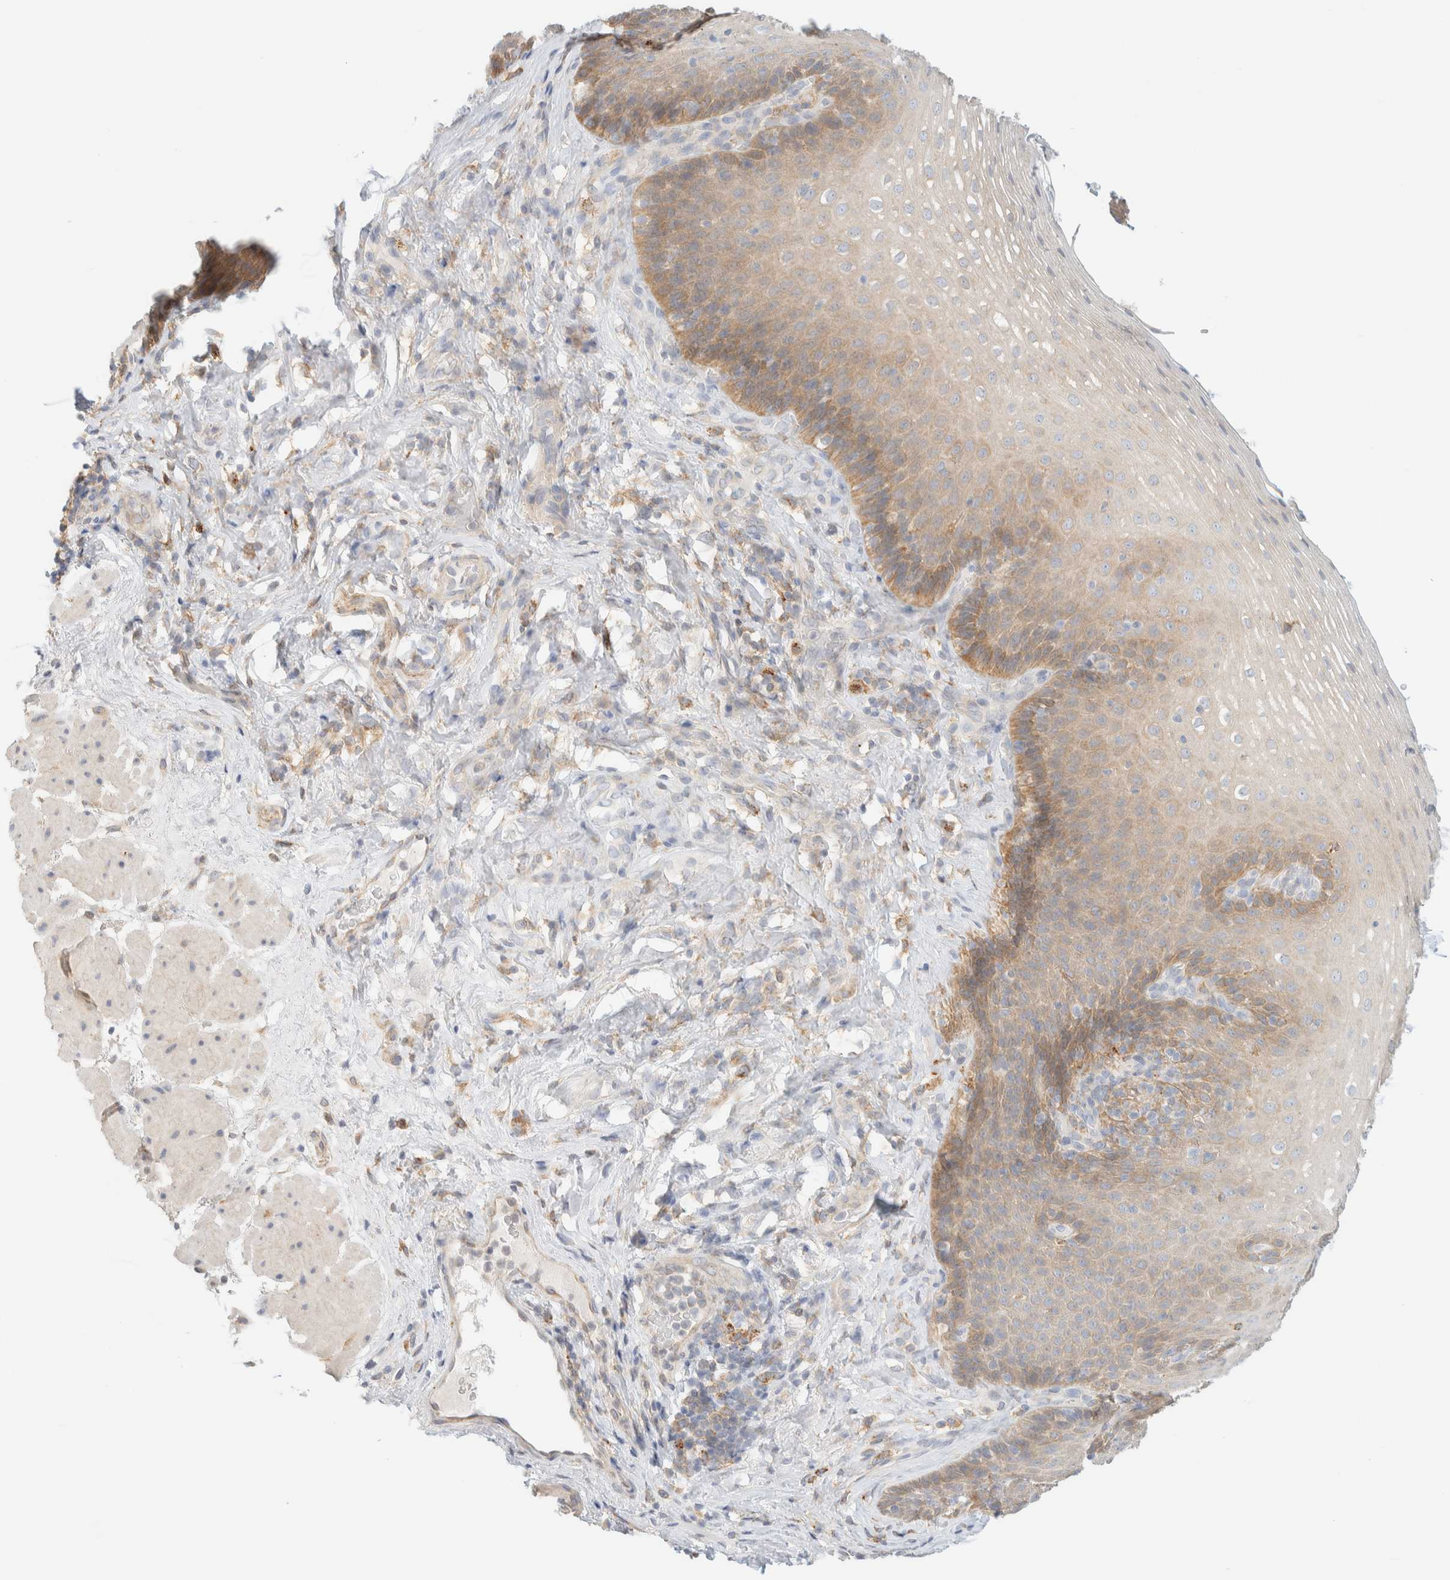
{"staining": {"intensity": "moderate", "quantity": "<25%", "location": "cytoplasmic/membranous"}, "tissue": "esophagus", "cell_type": "Squamous epithelial cells", "image_type": "normal", "snomed": [{"axis": "morphology", "description": "Normal tissue, NOS"}, {"axis": "topography", "description": "Esophagus"}], "caption": "This image reveals immunohistochemistry staining of normal human esophagus, with low moderate cytoplasmic/membranous expression in approximately <25% of squamous epithelial cells.", "gene": "NT5C", "patient": {"sex": "female", "age": 66}}